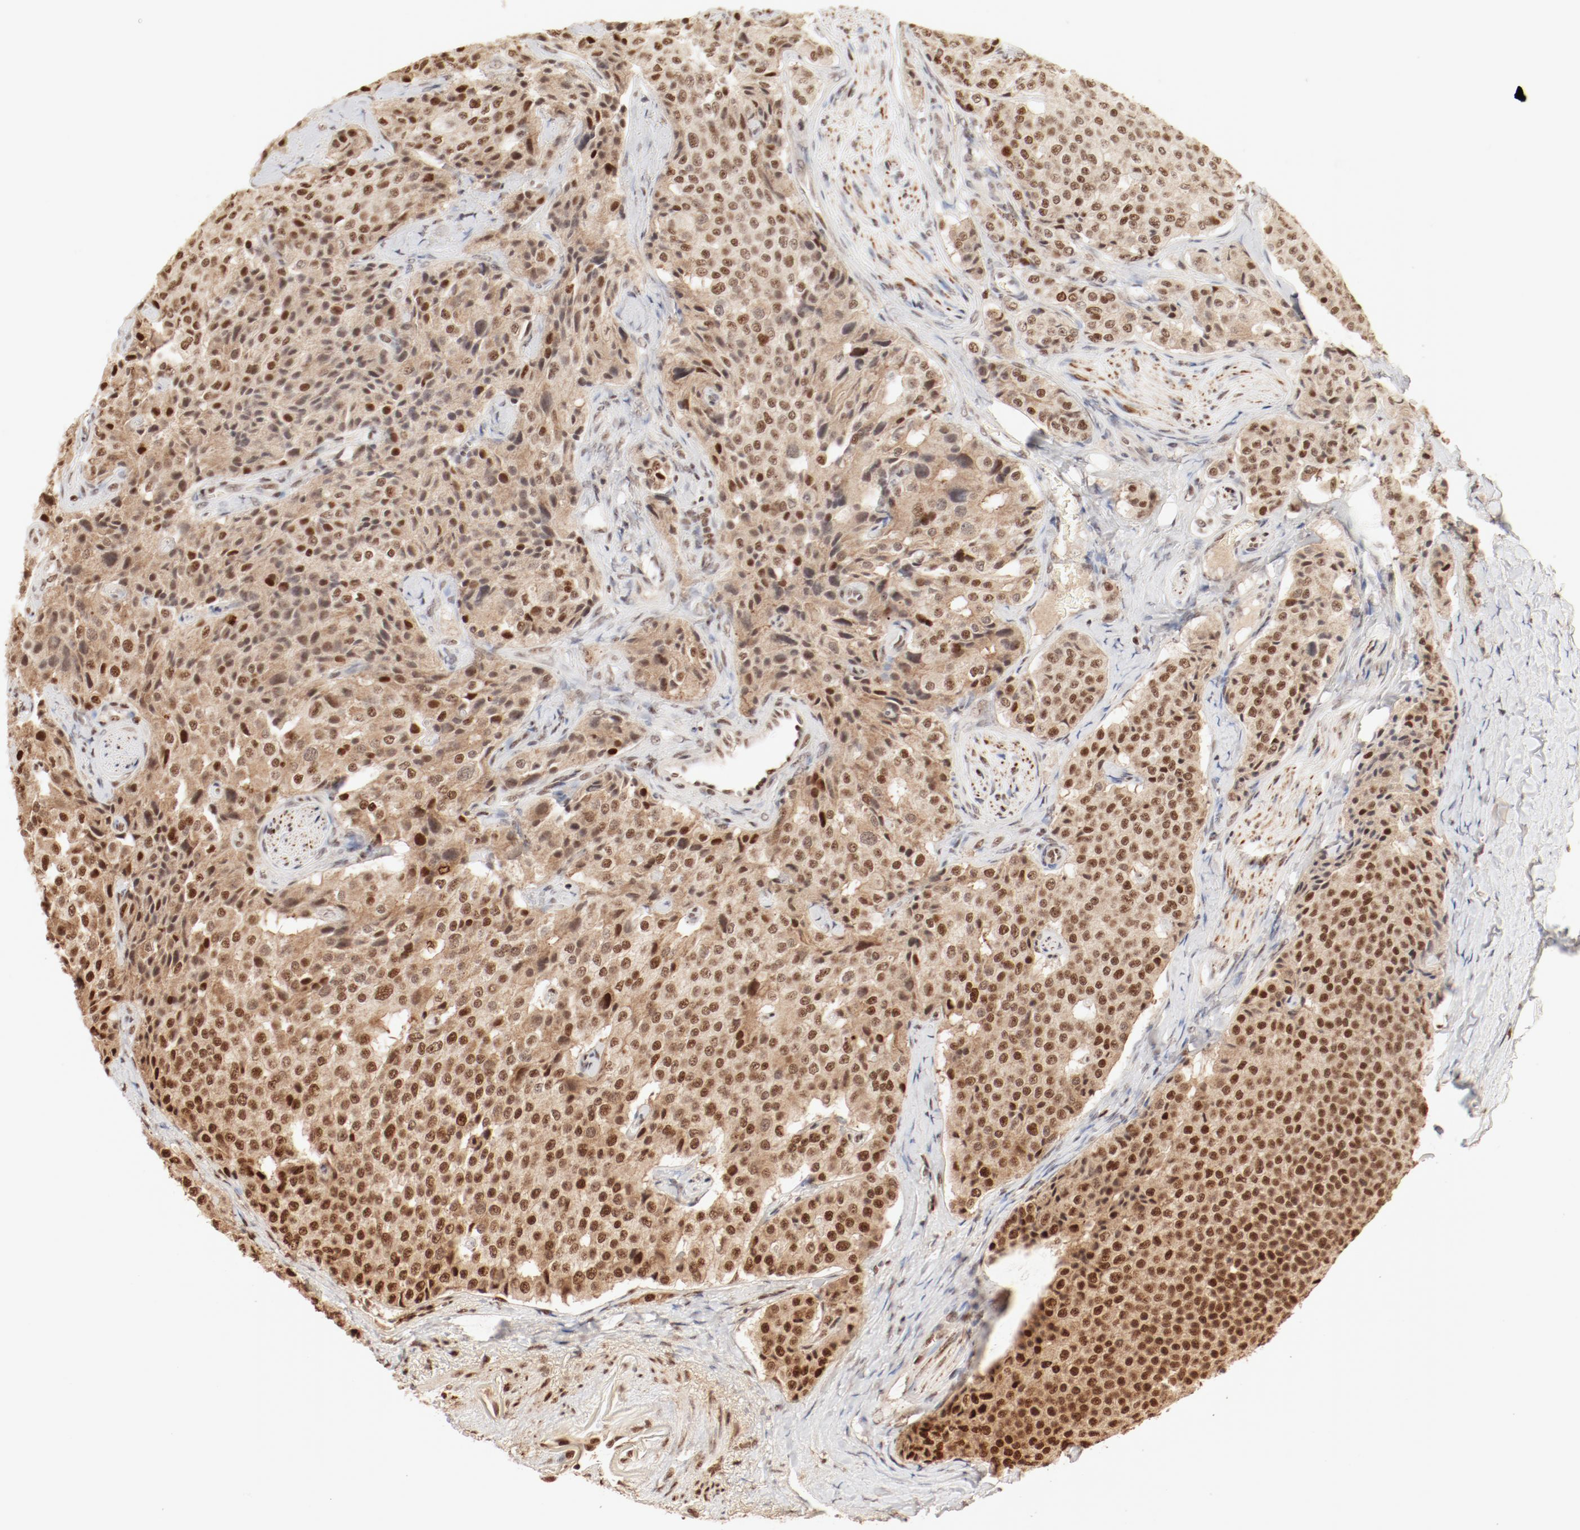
{"staining": {"intensity": "strong", "quantity": ">75%", "location": "cytoplasmic/membranous,nuclear"}, "tissue": "carcinoid", "cell_type": "Tumor cells", "image_type": "cancer", "snomed": [{"axis": "morphology", "description": "Carcinoid, malignant, NOS"}, {"axis": "topography", "description": "Colon"}], "caption": "IHC histopathology image of human carcinoid stained for a protein (brown), which demonstrates high levels of strong cytoplasmic/membranous and nuclear positivity in about >75% of tumor cells.", "gene": "FAM50A", "patient": {"sex": "female", "age": 61}}